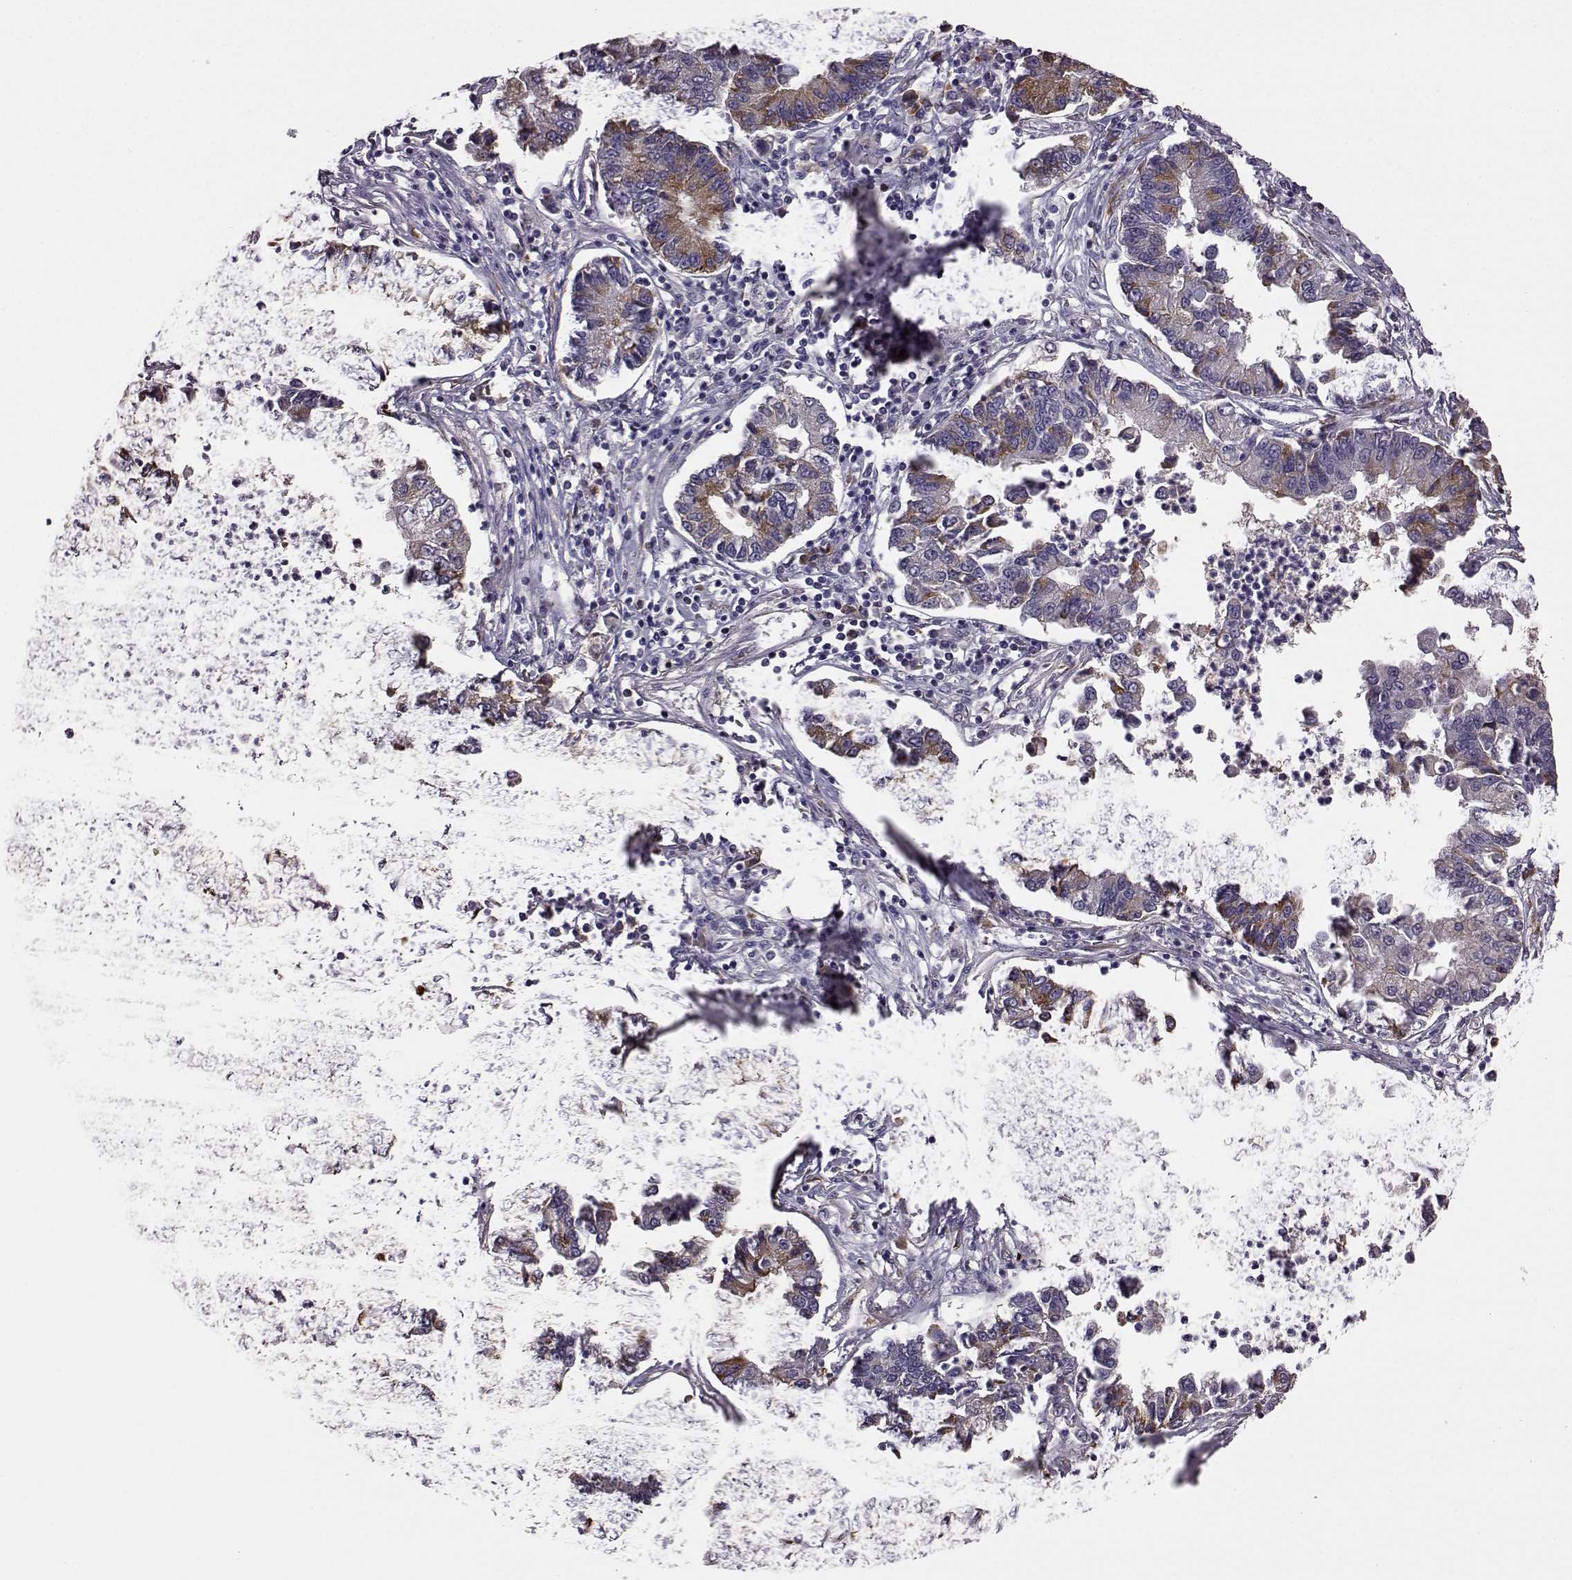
{"staining": {"intensity": "moderate", "quantity": "<25%", "location": "cytoplasmic/membranous"}, "tissue": "lung cancer", "cell_type": "Tumor cells", "image_type": "cancer", "snomed": [{"axis": "morphology", "description": "Adenocarcinoma, NOS"}, {"axis": "topography", "description": "Lung"}], "caption": "IHC of lung cancer (adenocarcinoma) reveals low levels of moderate cytoplasmic/membranous positivity in approximately <25% of tumor cells. IHC stains the protein in brown and the nuclei are stained blue.", "gene": "ADGRG2", "patient": {"sex": "female", "age": 57}}